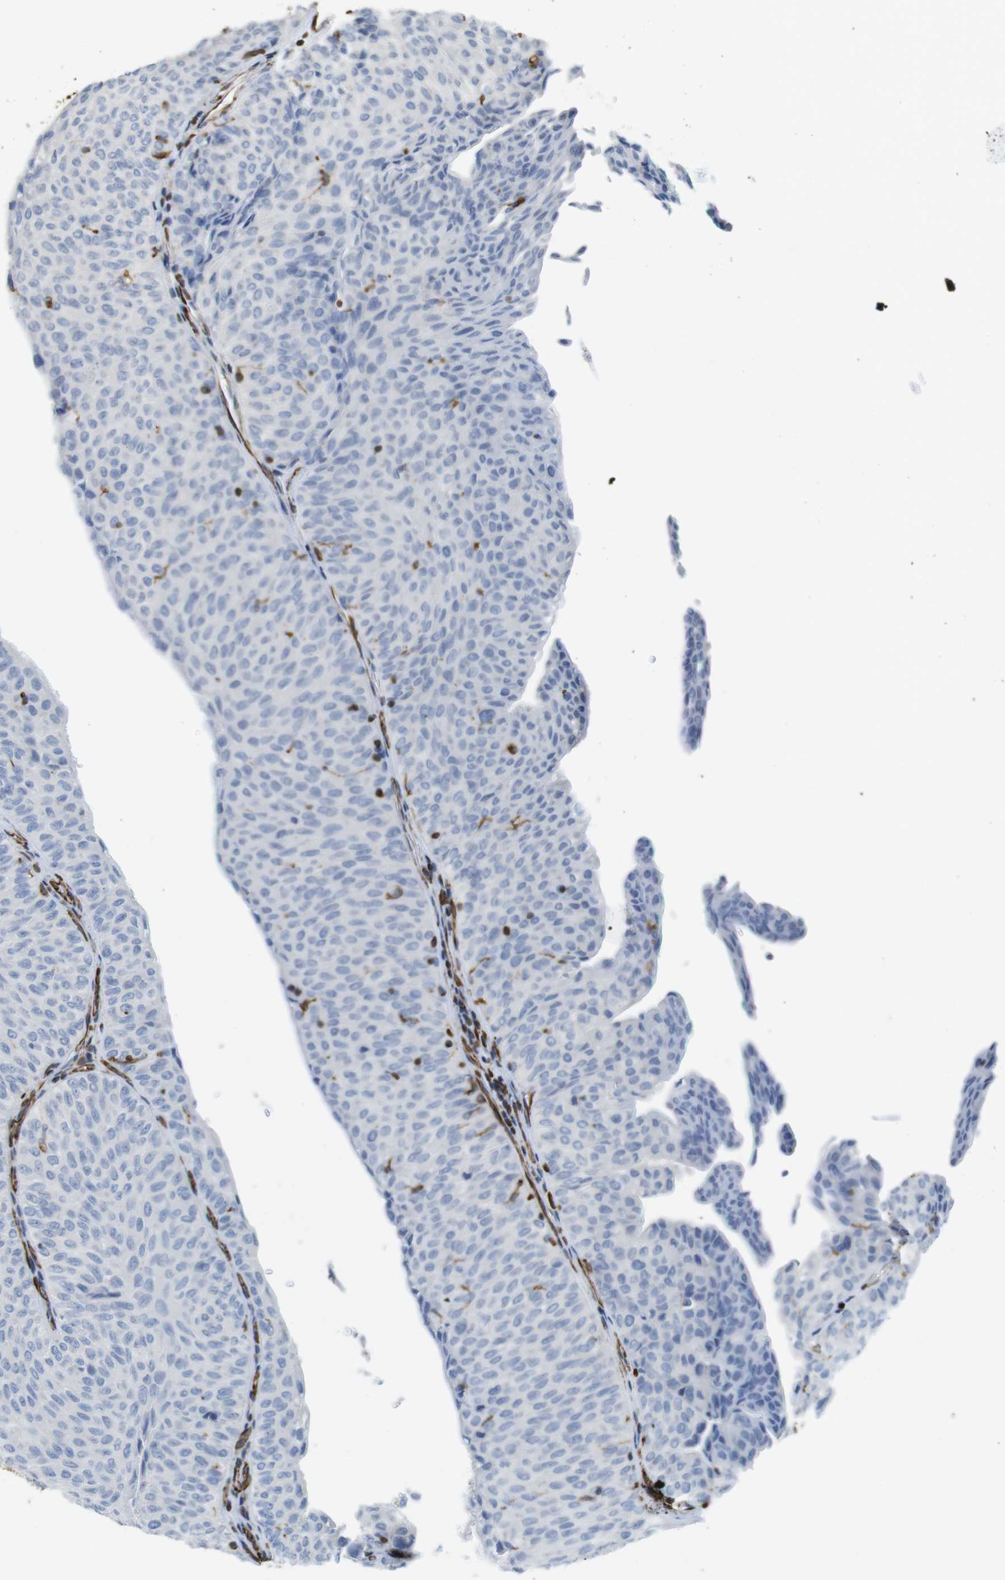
{"staining": {"intensity": "negative", "quantity": "none", "location": "none"}, "tissue": "urothelial cancer", "cell_type": "Tumor cells", "image_type": "cancer", "snomed": [{"axis": "morphology", "description": "Urothelial carcinoma, Low grade"}, {"axis": "topography", "description": "Urinary bladder"}], "caption": "The immunohistochemistry (IHC) photomicrograph has no significant positivity in tumor cells of urothelial cancer tissue. Brightfield microscopy of IHC stained with DAB (3,3'-diaminobenzidine) (brown) and hematoxylin (blue), captured at high magnification.", "gene": "RALGPS1", "patient": {"sex": "male", "age": 78}}